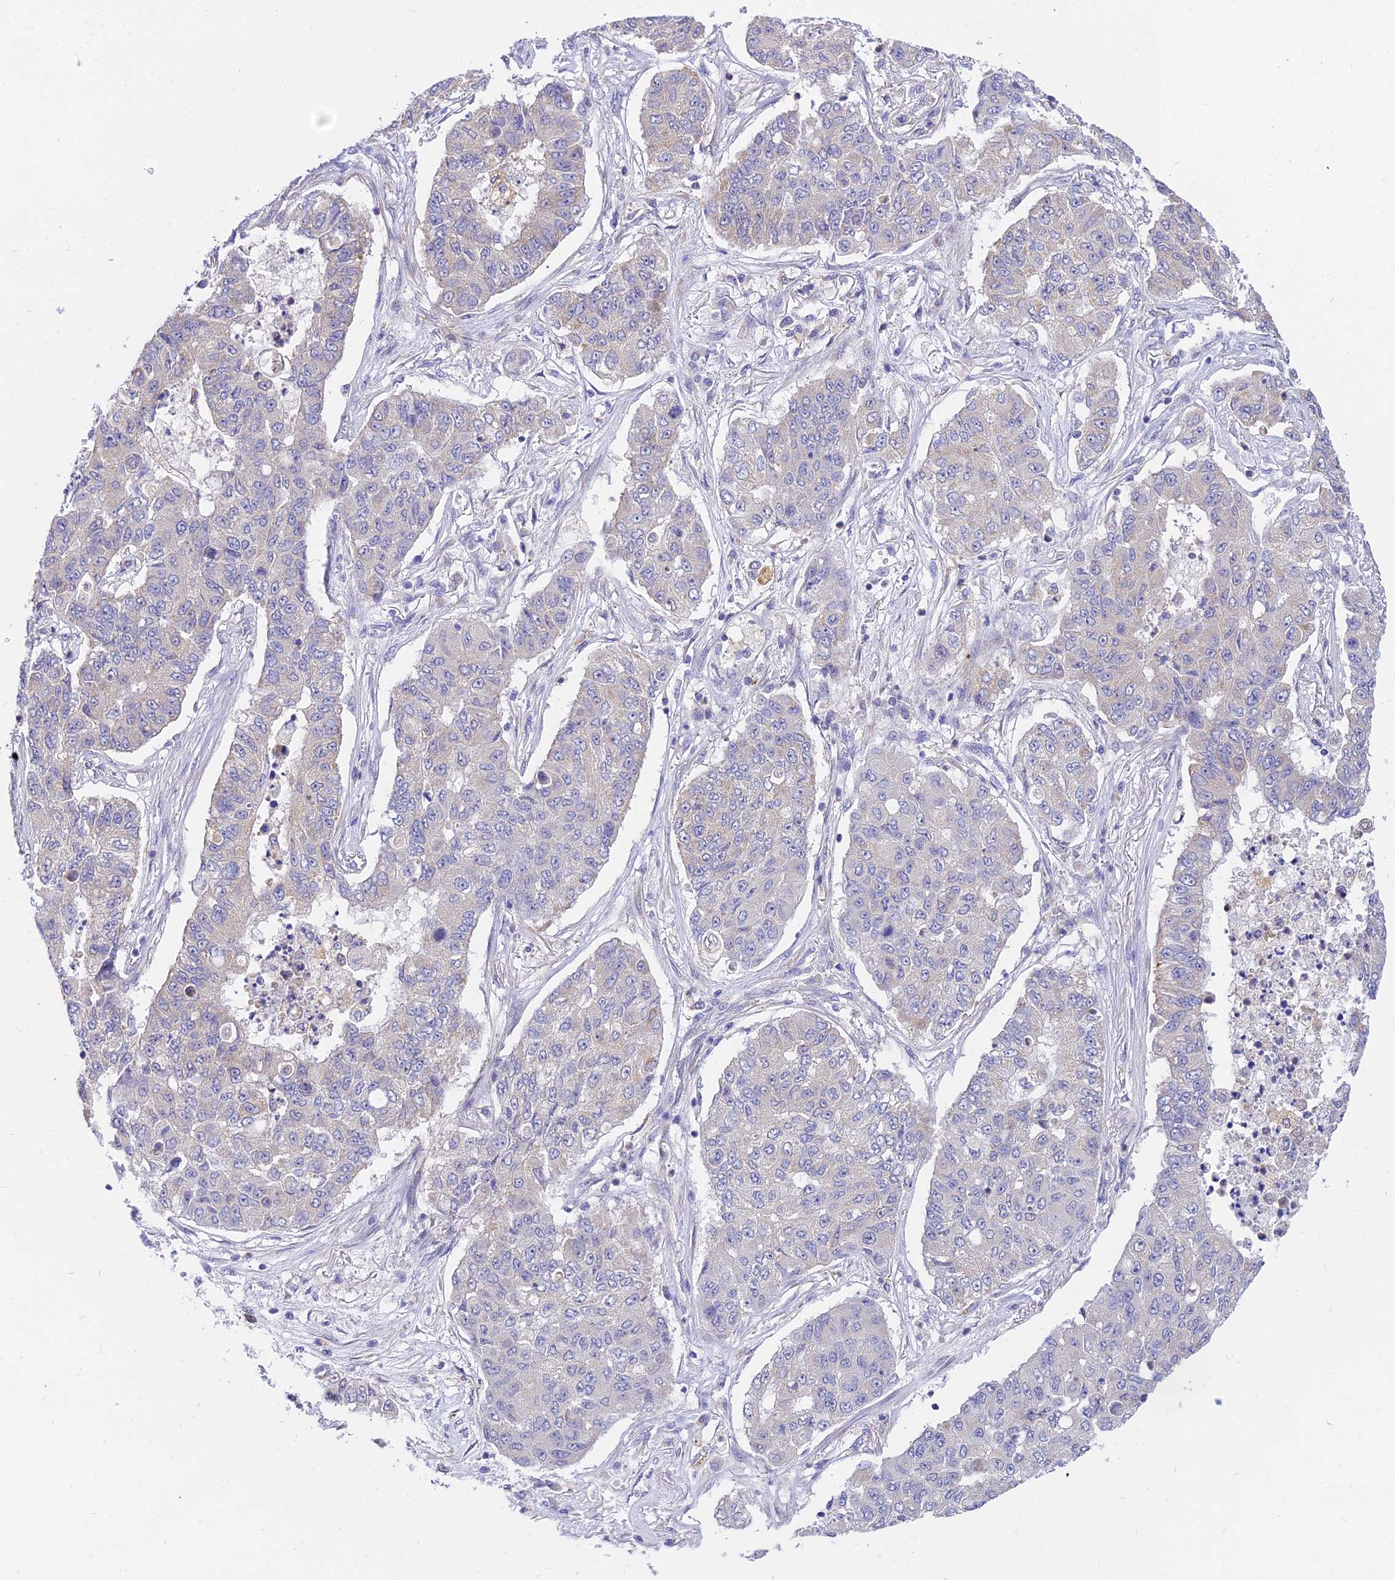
{"staining": {"intensity": "negative", "quantity": "none", "location": "none"}, "tissue": "lung cancer", "cell_type": "Tumor cells", "image_type": "cancer", "snomed": [{"axis": "morphology", "description": "Squamous cell carcinoma, NOS"}, {"axis": "topography", "description": "Lung"}], "caption": "IHC micrograph of neoplastic tissue: lung cancer stained with DAB shows no significant protein positivity in tumor cells. Brightfield microscopy of immunohistochemistry stained with DAB (brown) and hematoxylin (blue), captured at high magnification.", "gene": "ARL8B", "patient": {"sex": "male", "age": 74}}